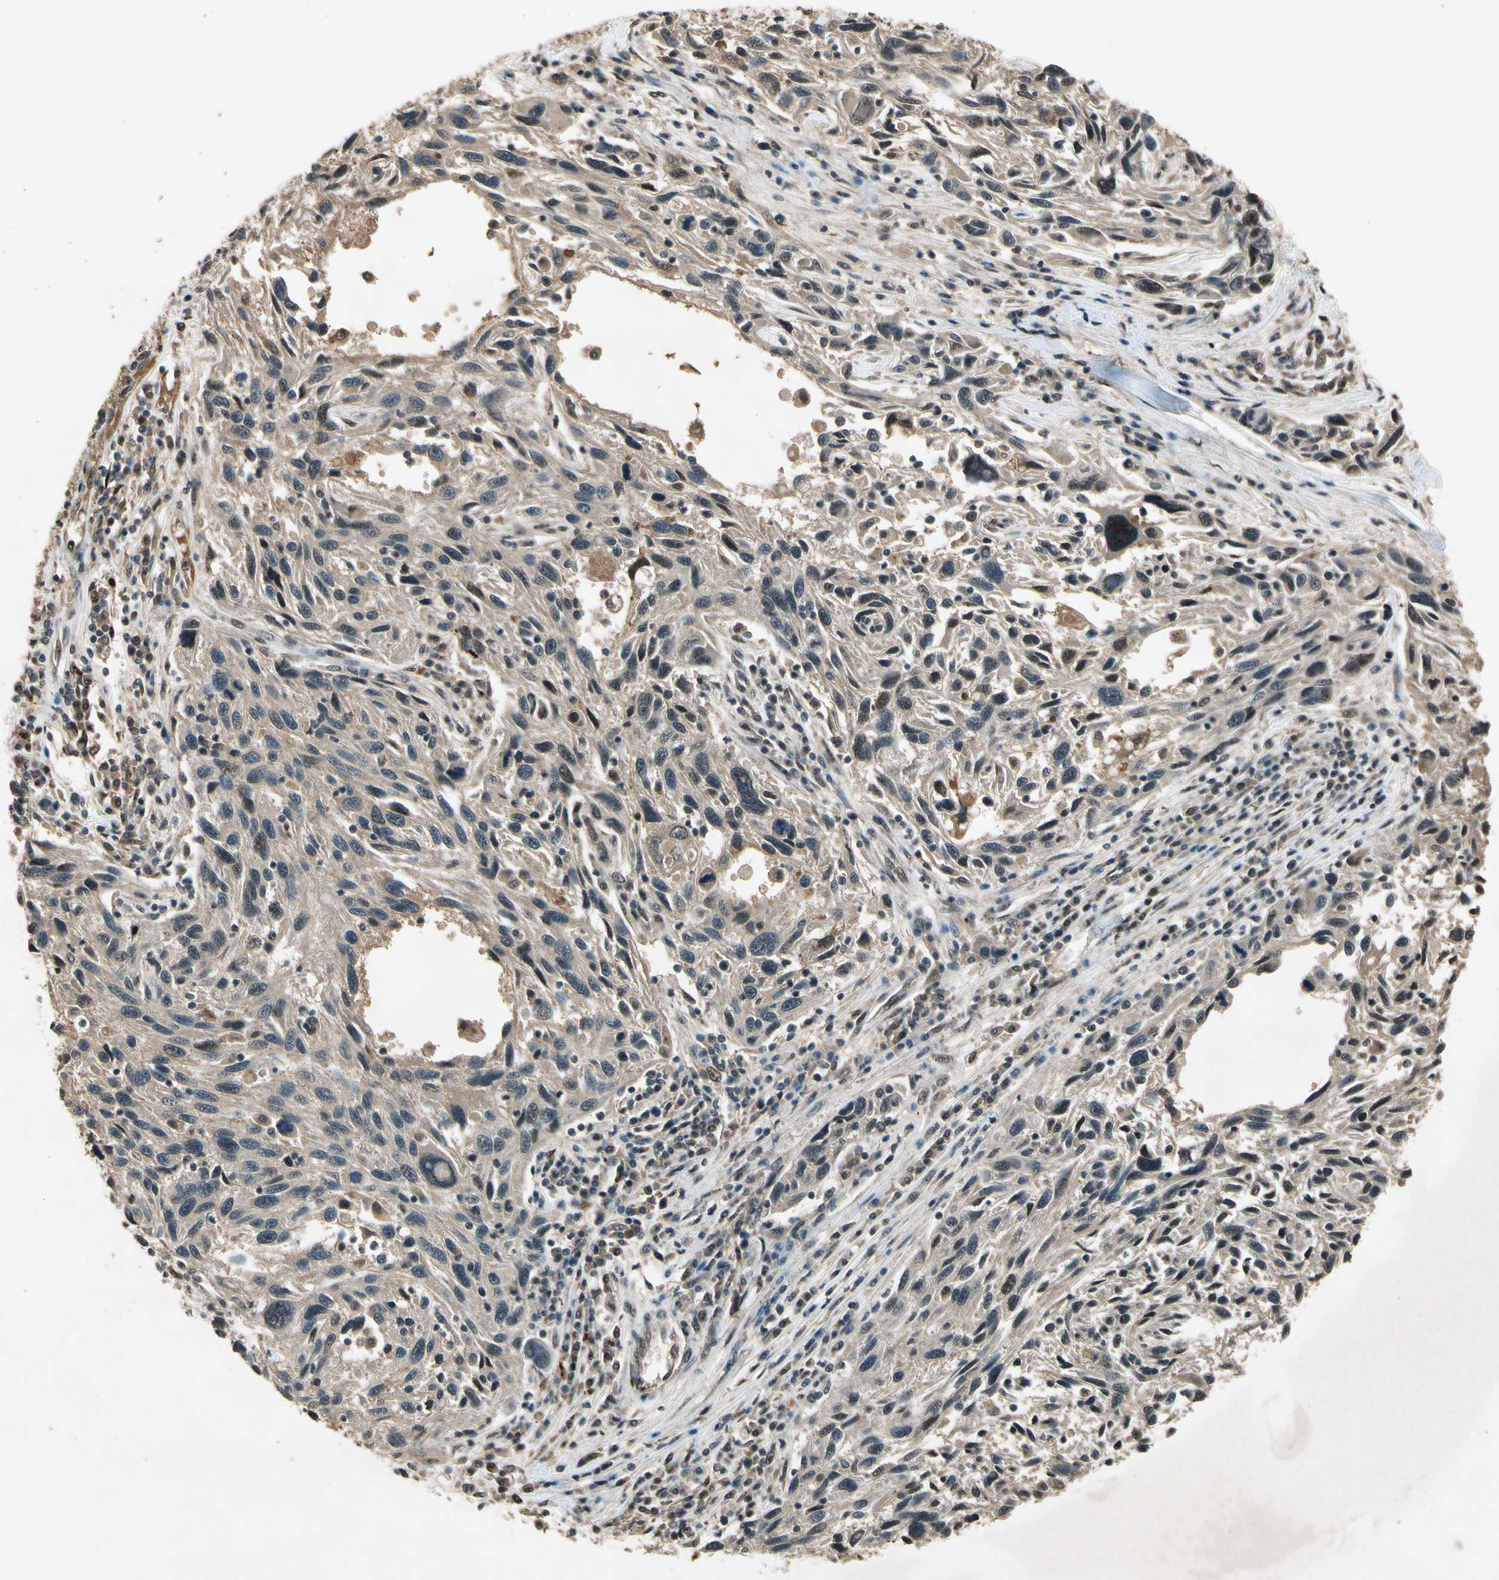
{"staining": {"intensity": "weak", "quantity": "25%-75%", "location": "cytoplasmic/membranous,nuclear"}, "tissue": "melanoma", "cell_type": "Tumor cells", "image_type": "cancer", "snomed": [{"axis": "morphology", "description": "Malignant melanoma, NOS"}, {"axis": "topography", "description": "Skin"}], "caption": "Melanoma stained with DAB (3,3'-diaminobenzidine) immunohistochemistry (IHC) demonstrates low levels of weak cytoplasmic/membranous and nuclear positivity in about 25%-75% of tumor cells. Using DAB (brown) and hematoxylin (blue) stains, captured at high magnification using brightfield microscopy.", "gene": "PML", "patient": {"sex": "male", "age": 53}}